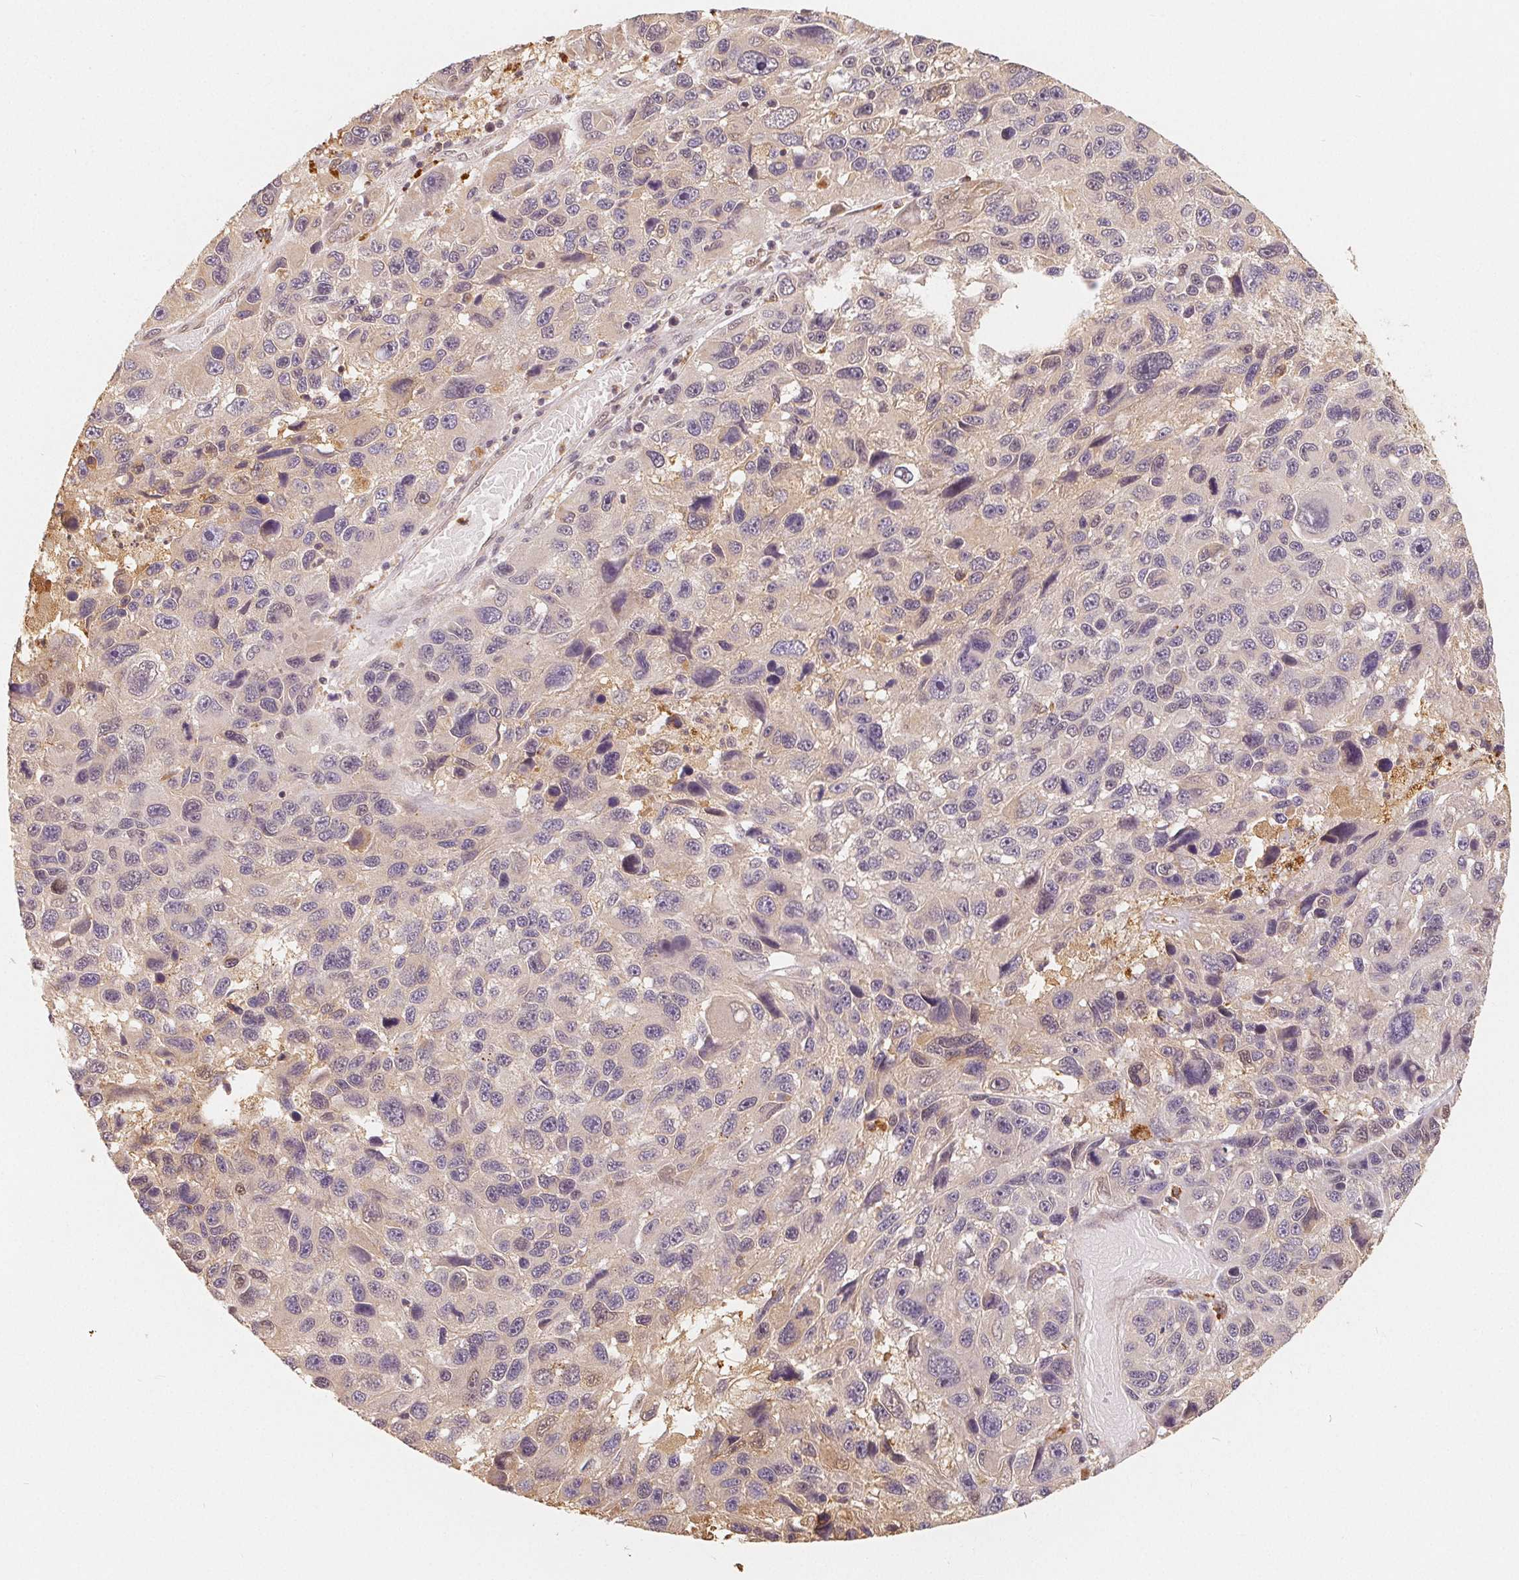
{"staining": {"intensity": "weak", "quantity": "<25%", "location": "nuclear"}, "tissue": "melanoma", "cell_type": "Tumor cells", "image_type": "cancer", "snomed": [{"axis": "morphology", "description": "Malignant melanoma, NOS"}, {"axis": "topography", "description": "Skin"}], "caption": "Protein analysis of malignant melanoma shows no significant staining in tumor cells.", "gene": "GUSB", "patient": {"sex": "male", "age": 53}}